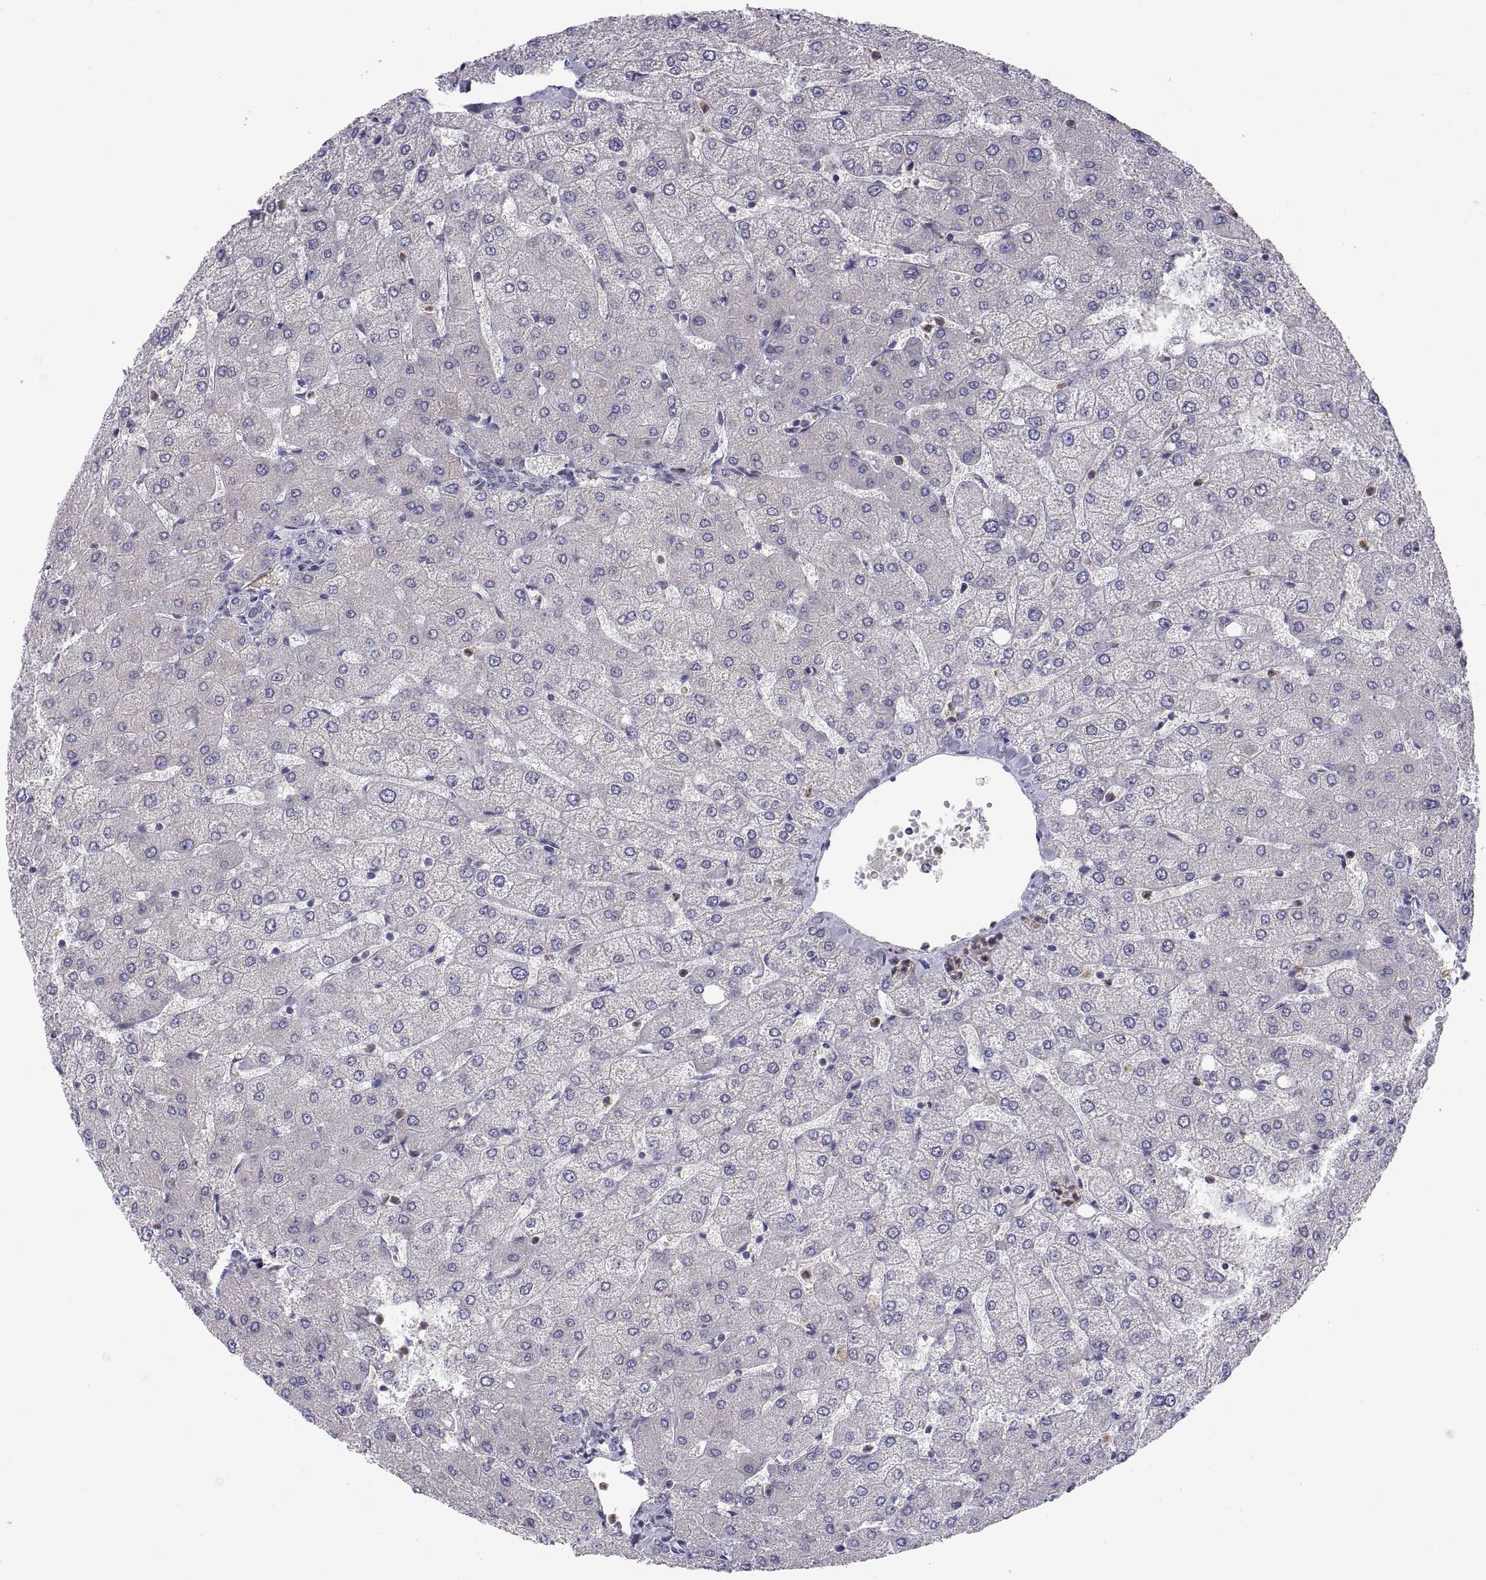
{"staining": {"intensity": "negative", "quantity": "none", "location": "none"}, "tissue": "liver", "cell_type": "Cholangiocytes", "image_type": "normal", "snomed": [{"axis": "morphology", "description": "Normal tissue, NOS"}, {"axis": "topography", "description": "Liver"}], "caption": "The IHC micrograph has no significant expression in cholangiocytes of liver.", "gene": "PKP1", "patient": {"sex": "female", "age": 54}}